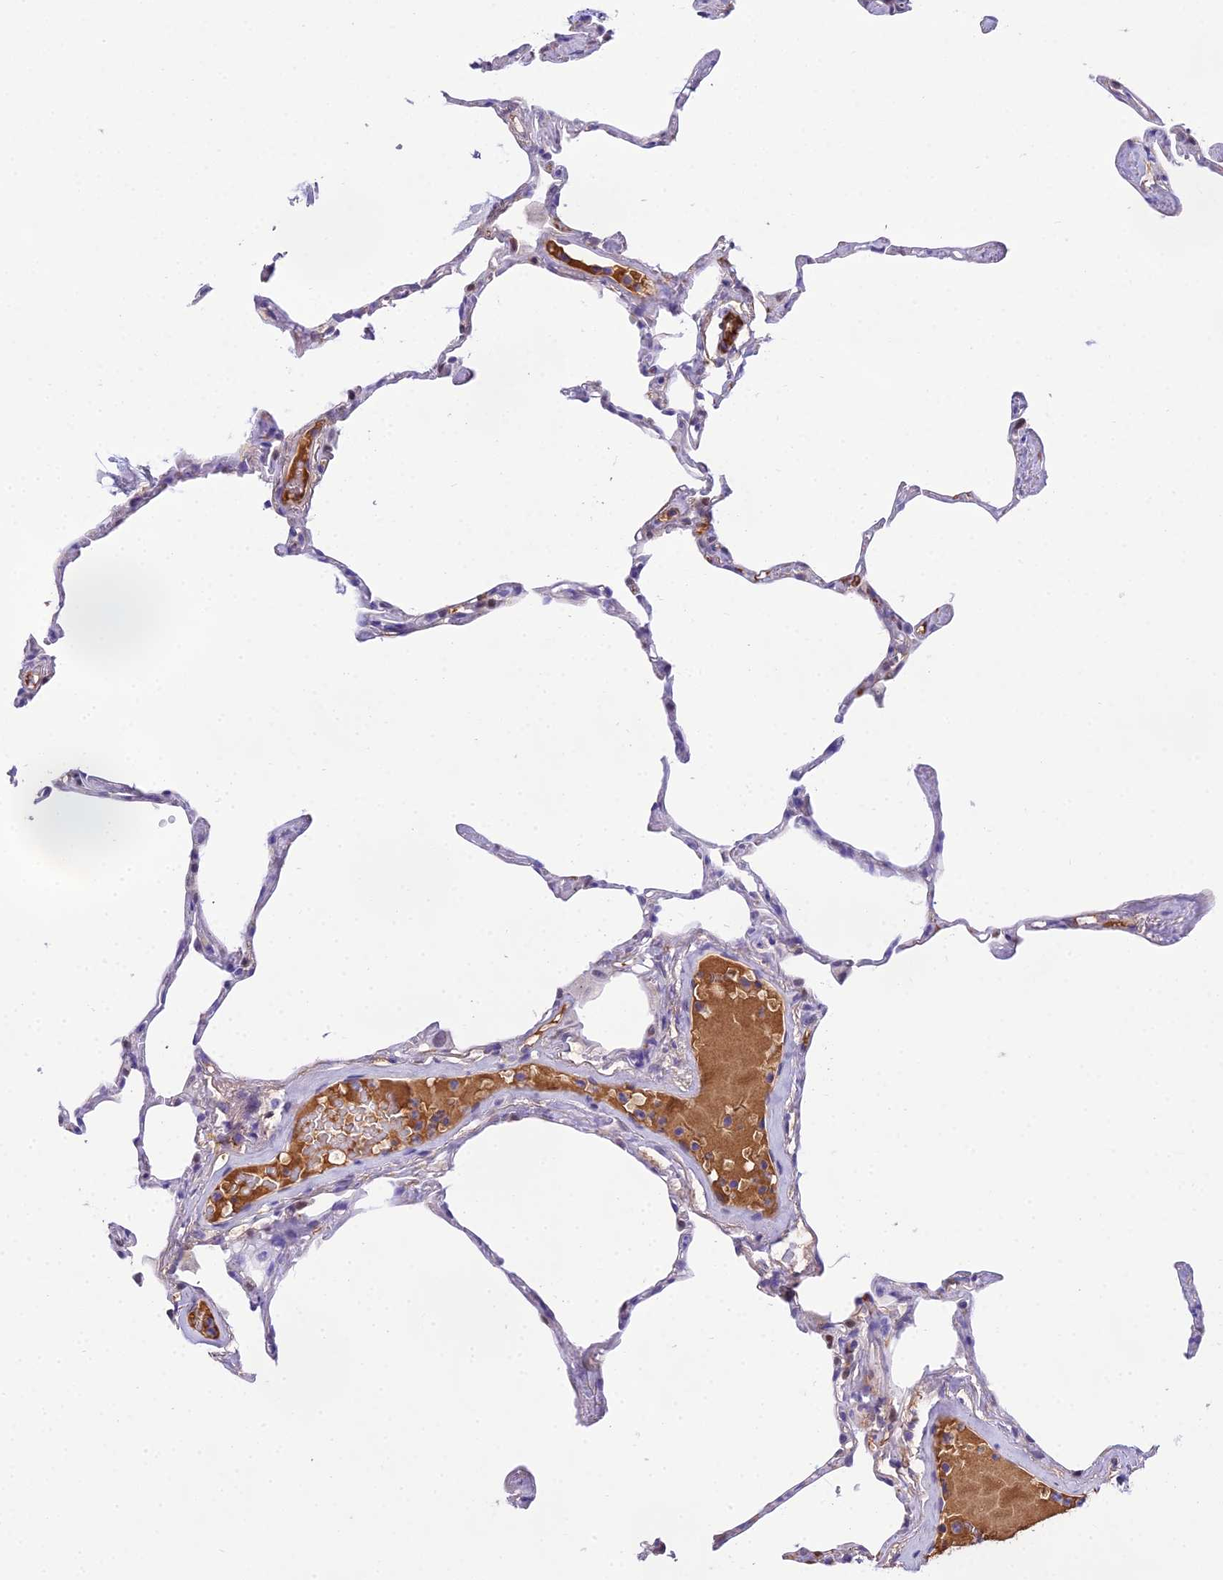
{"staining": {"intensity": "negative", "quantity": "none", "location": "none"}, "tissue": "lung", "cell_type": "Alveolar cells", "image_type": "normal", "snomed": [{"axis": "morphology", "description": "Normal tissue, NOS"}, {"axis": "topography", "description": "Lung"}], "caption": "Immunohistochemistry (IHC) of normal lung demonstrates no positivity in alveolar cells.", "gene": "MAT2A", "patient": {"sex": "male", "age": 65}}